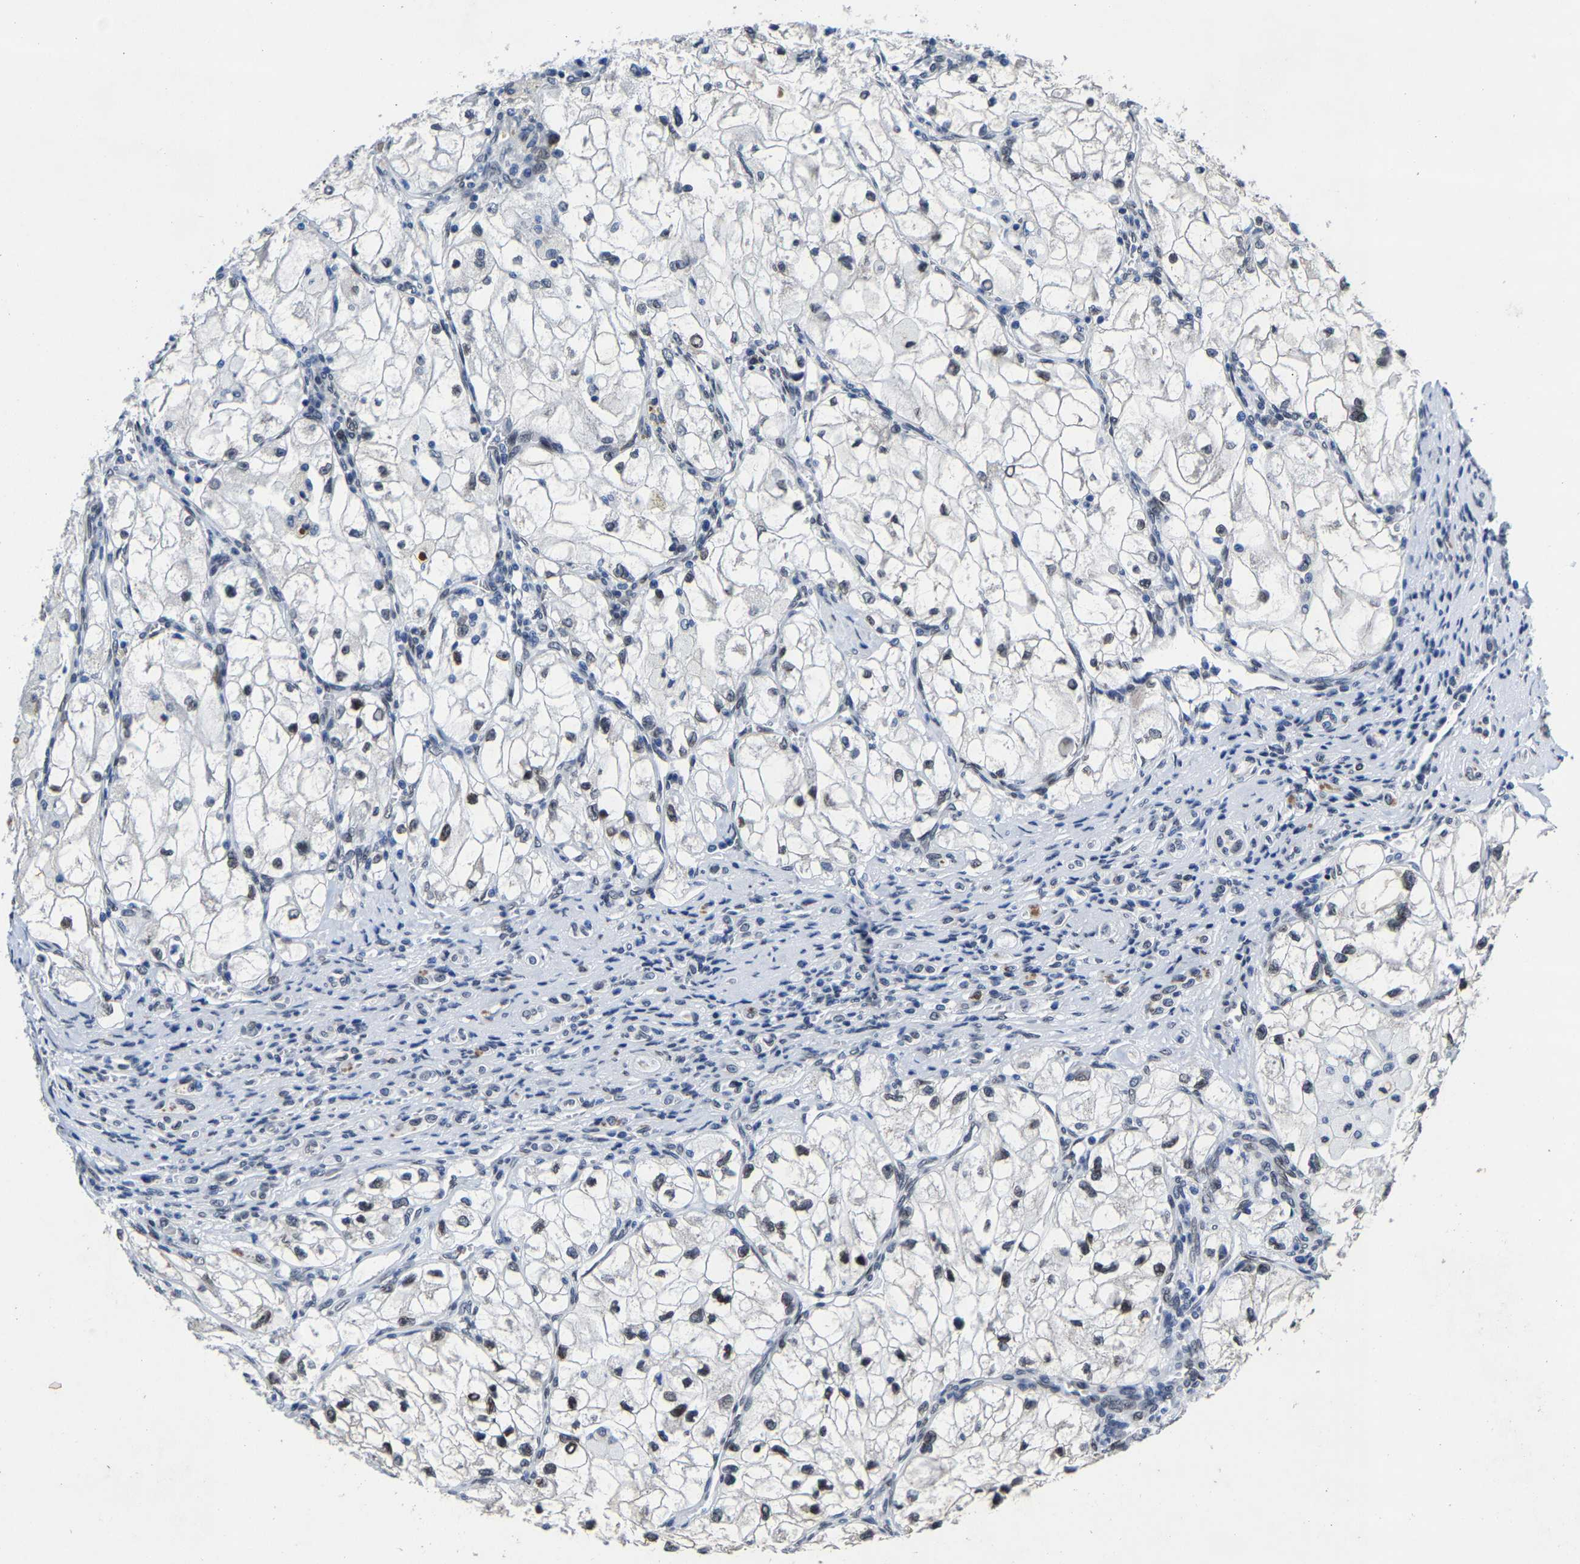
{"staining": {"intensity": "weak", "quantity": "25%-75%", "location": "nuclear"}, "tissue": "renal cancer", "cell_type": "Tumor cells", "image_type": "cancer", "snomed": [{"axis": "morphology", "description": "Adenocarcinoma, NOS"}, {"axis": "topography", "description": "Kidney"}], "caption": "Tumor cells reveal weak nuclear positivity in about 25%-75% of cells in adenocarcinoma (renal). (DAB IHC, brown staining for protein, blue staining for nuclei).", "gene": "UBN2", "patient": {"sex": "female", "age": 70}}